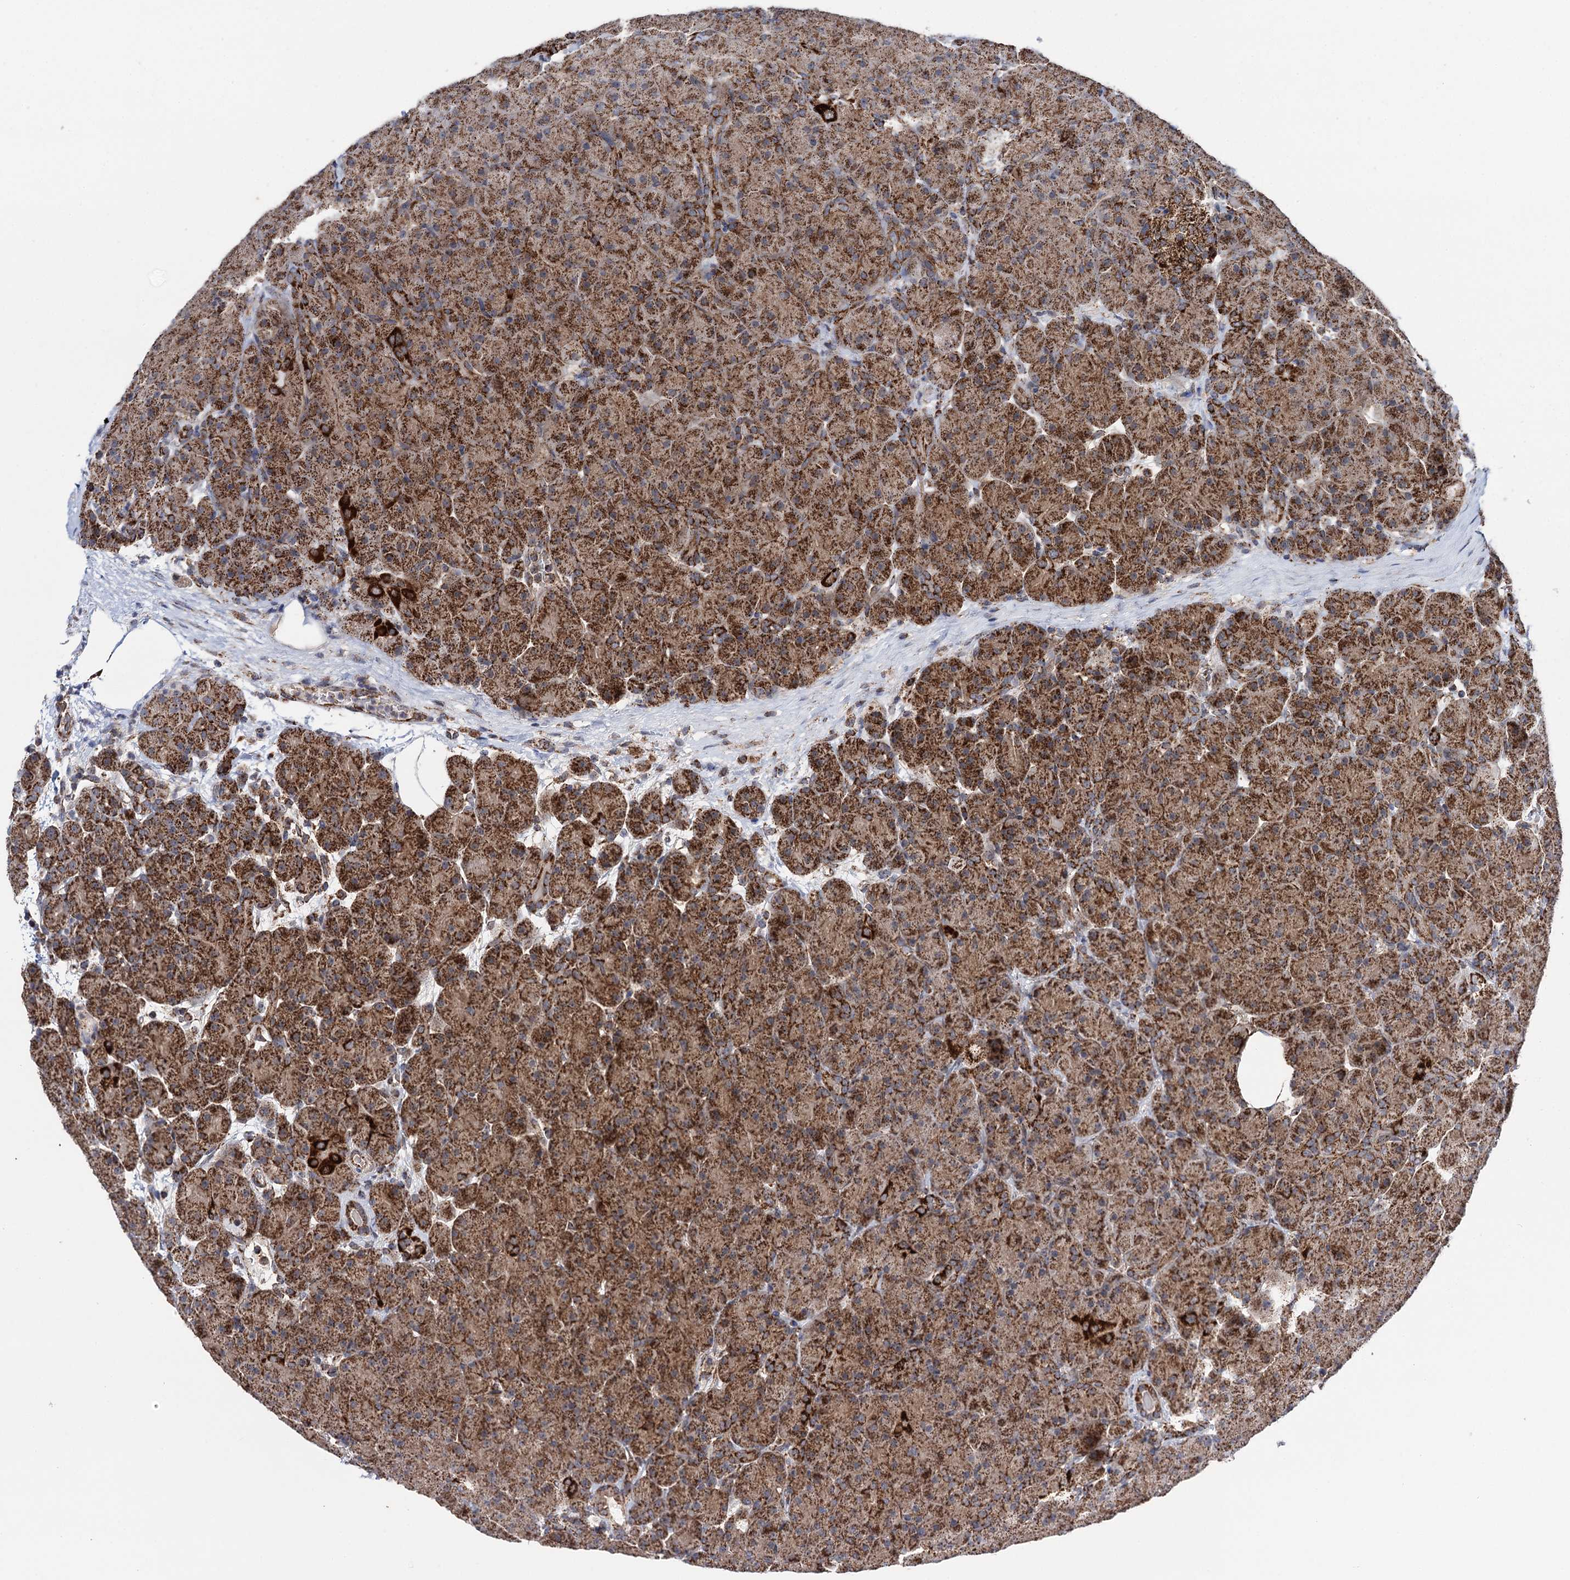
{"staining": {"intensity": "strong", "quantity": ">75%", "location": "cytoplasmic/membranous"}, "tissue": "pancreas", "cell_type": "Exocrine glandular cells", "image_type": "normal", "snomed": [{"axis": "morphology", "description": "Normal tissue, NOS"}, {"axis": "topography", "description": "Pancreas"}], "caption": "A brown stain shows strong cytoplasmic/membranous positivity of a protein in exocrine glandular cells of unremarkable human pancreas. (Brightfield microscopy of DAB IHC at high magnification).", "gene": "SUCLA2", "patient": {"sex": "male", "age": 66}}